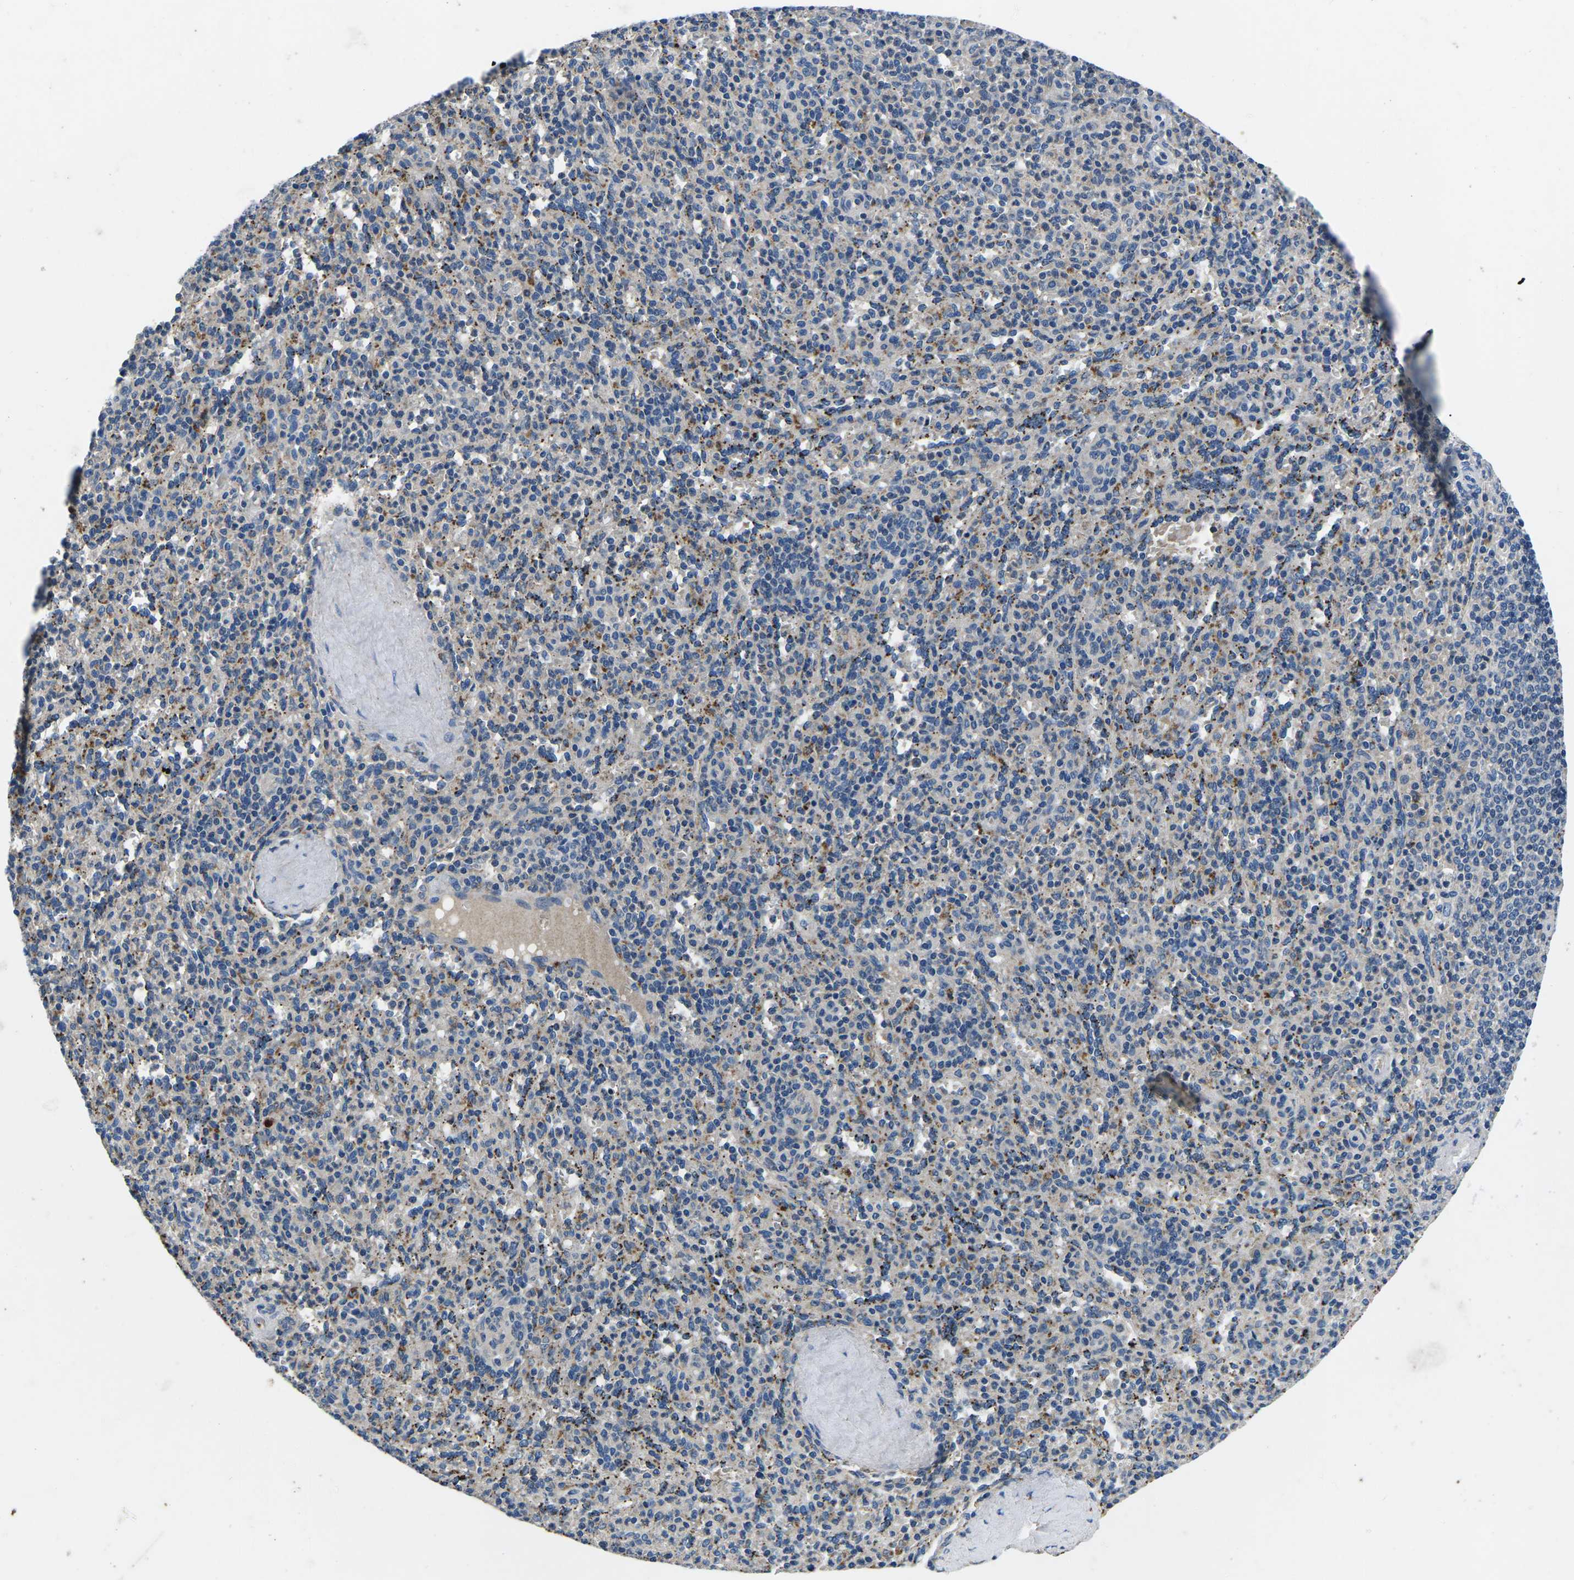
{"staining": {"intensity": "moderate", "quantity": "<25%", "location": "cytoplasmic/membranous"}, "tissue": "spleen", "cell_type": "Cells in red pulp", "image_type": "normal", "snomed": [{"axis": "morphology", "description": "Normal tissue, NOS"}, {"axis": "topography", "description": "Spleen"}], "caption": "High-power microscopy captured an immunohistochemistry (IHC) micrograph of normal spleen, revealing moderate cytoplasmic/membranous staining in about <25% of cells in red pulp.", "gene": "PDCD6IP", "patient": {"sex": "male", "age": 36}}